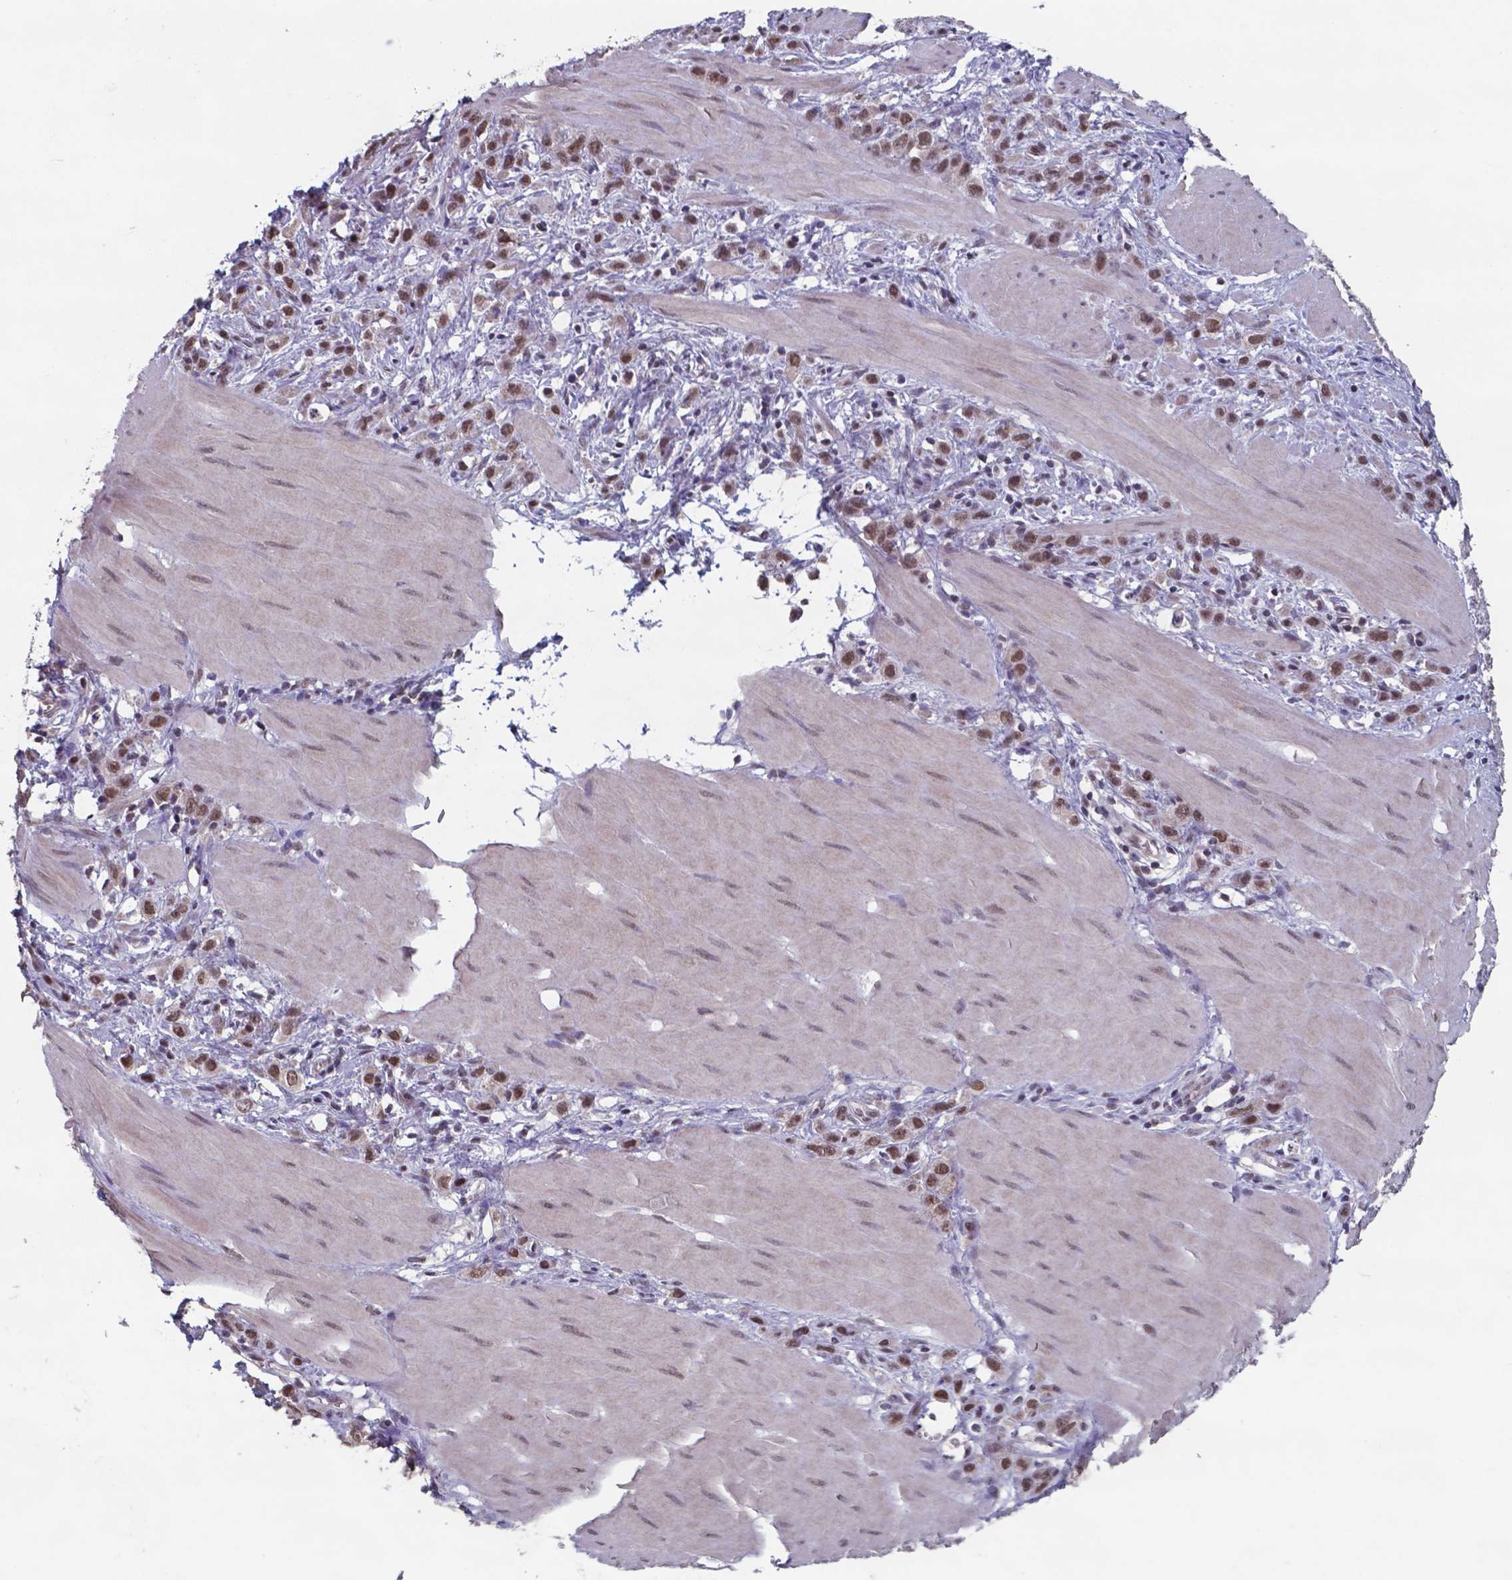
{"staining": {"intensity": "strong", "quantity": ">75%", "location": "nuclear"}, "tissue": "stomach cancer", "cell_type": "Tumor cells", "image_type": "cancer", "snomed": [{"axis": "morphology", "description": "Adenocarcinoma, NOS"}, {"axis": "topography", "description": "Stomach"}], "caption": "The histopathology image displays a brown stain indicating the presence of a protein in the nuclear of tumor cells in stomach cancer (adenocarcinoma). (brown staining indicates protein expression, while blue staining denotes nuclei).", "gene": "UBA1", "patient": {"sex": "male", "age": 47}}